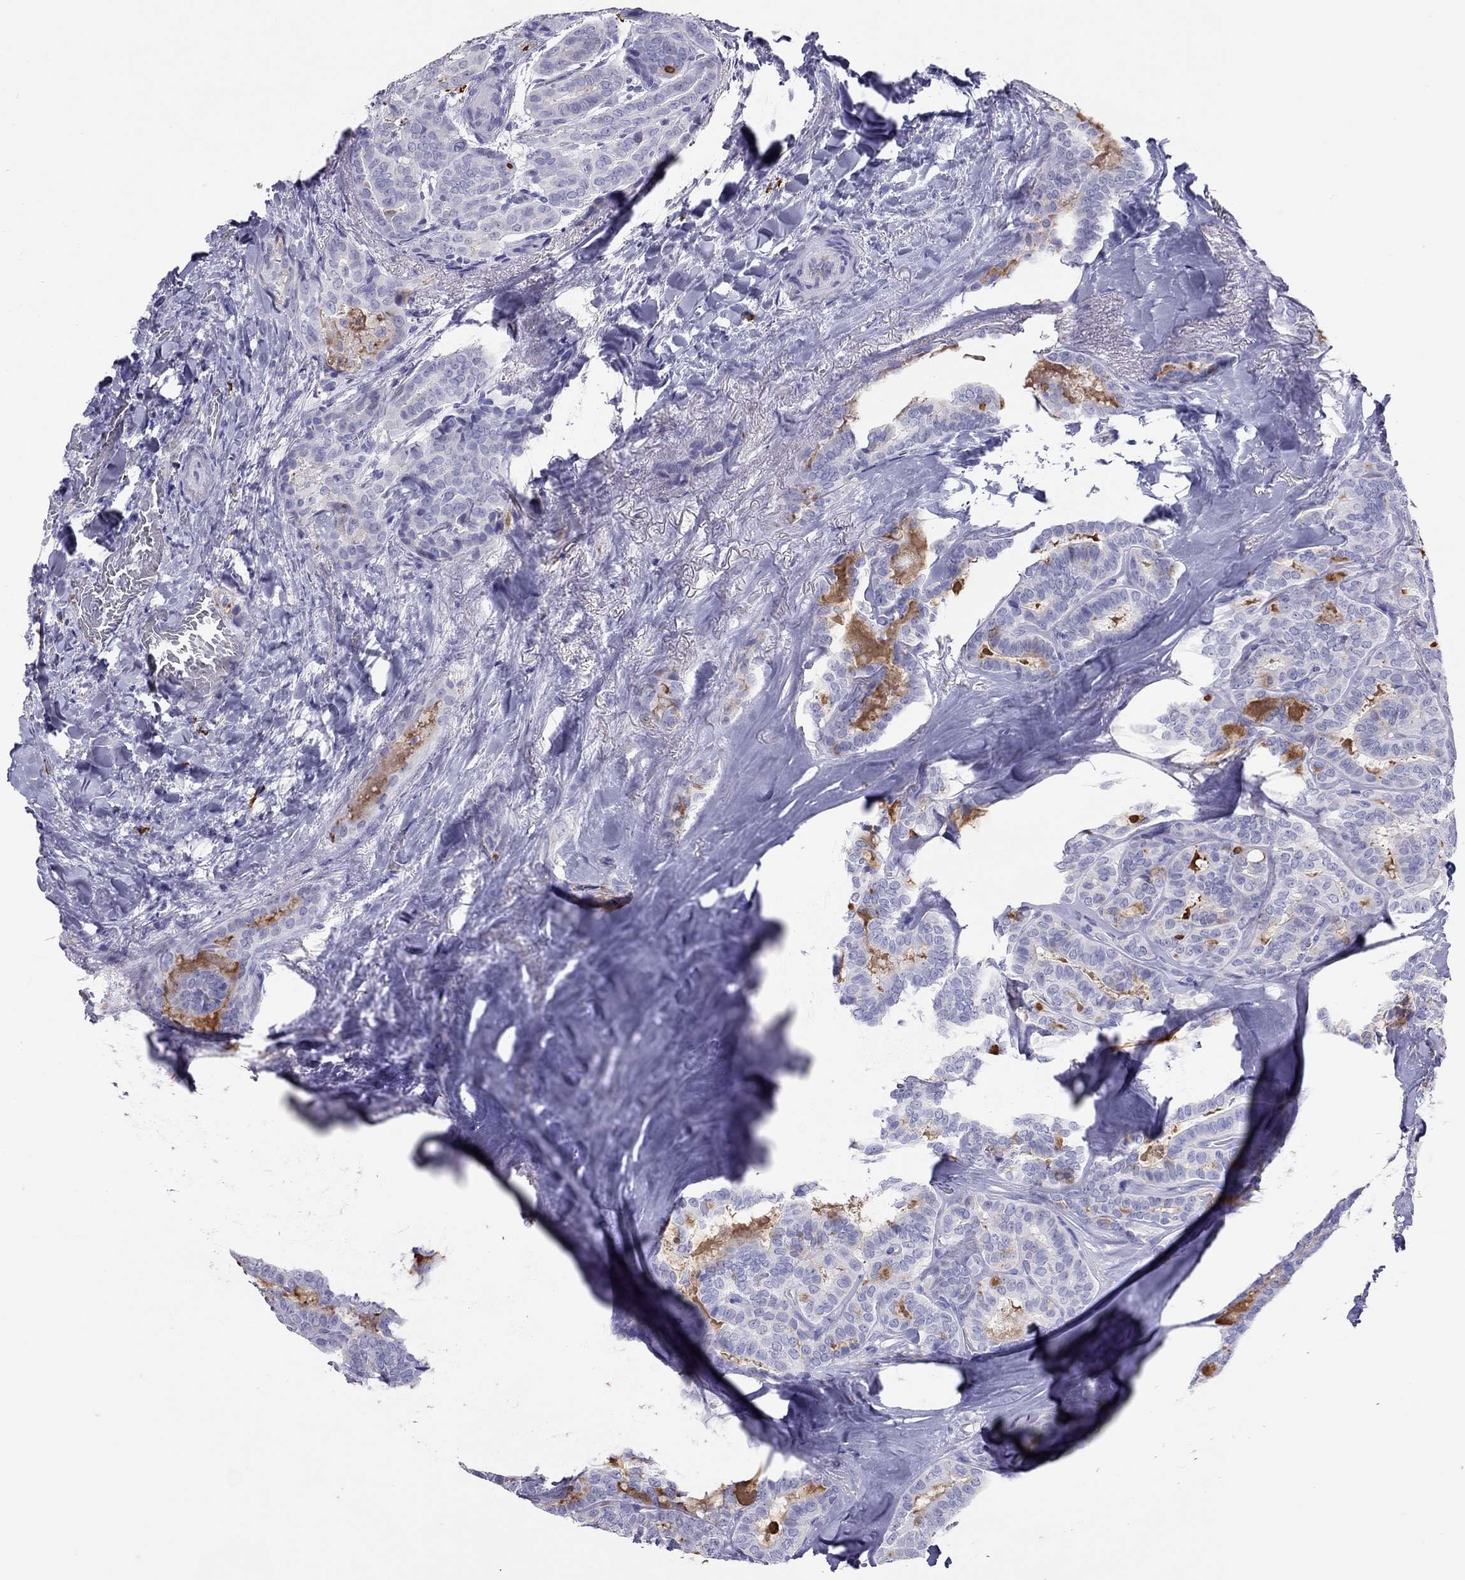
{"staining": {"intensity": "negative", "quantity": "none", "location": "none"}, "tissue": "thyroid cancer", "cell_type": "Tumor cells", "image_type": "cancer", "snomed": [{"axis": "morphology", "description": "Papillary adenocarcinoma, NOS"}, {"axis": "topography", "description": "Thyroid gland"}], "caption": "This is an immunohistochemistry micrograph of human papillary adenocarcinoma (thyroid). There is no expression in tumor cells.", "gene": "IL17REL", "patient": {"sex": "female", "age": 39}}